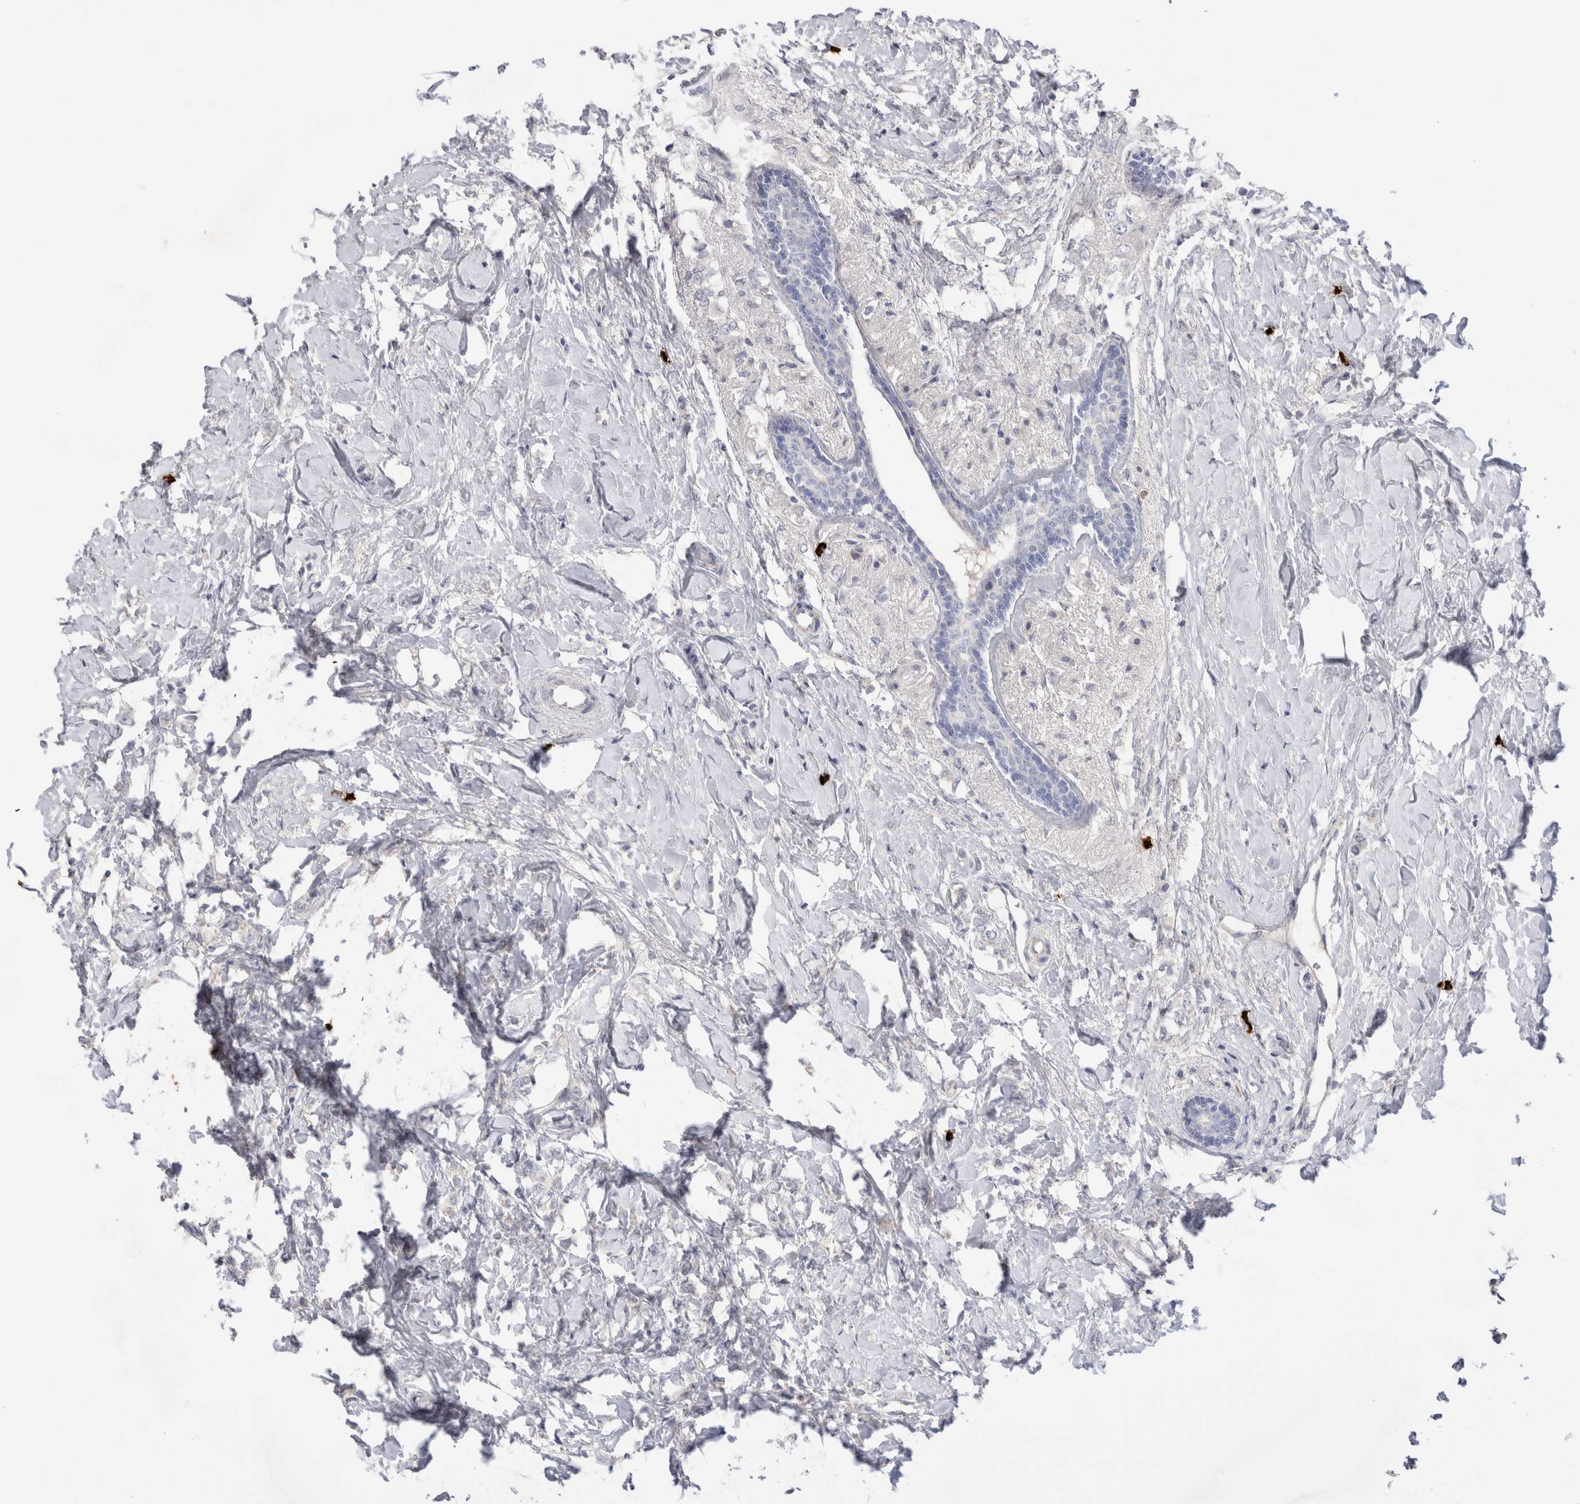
{"staining": {"intensity": "negative", "quantity": "none", "location": "none"}, "tissue": "breast cancer", "cell_type": "Tumor cells", "image_type": "cancer", "snomed": [{"axis": "morphology", "description": "Normal tissue, NOS"}, {"axis": "morphology", "description": "Lobular carcinoma"}, {"axis": "topography", "description": "Breast"}], "caption": "Immunohistochemical staining of breast lobular carcinoma exhibits no significant positivity in tumor cells.", "gene": "SPINK2", "patient": {"sex": "female", "age": 47}}